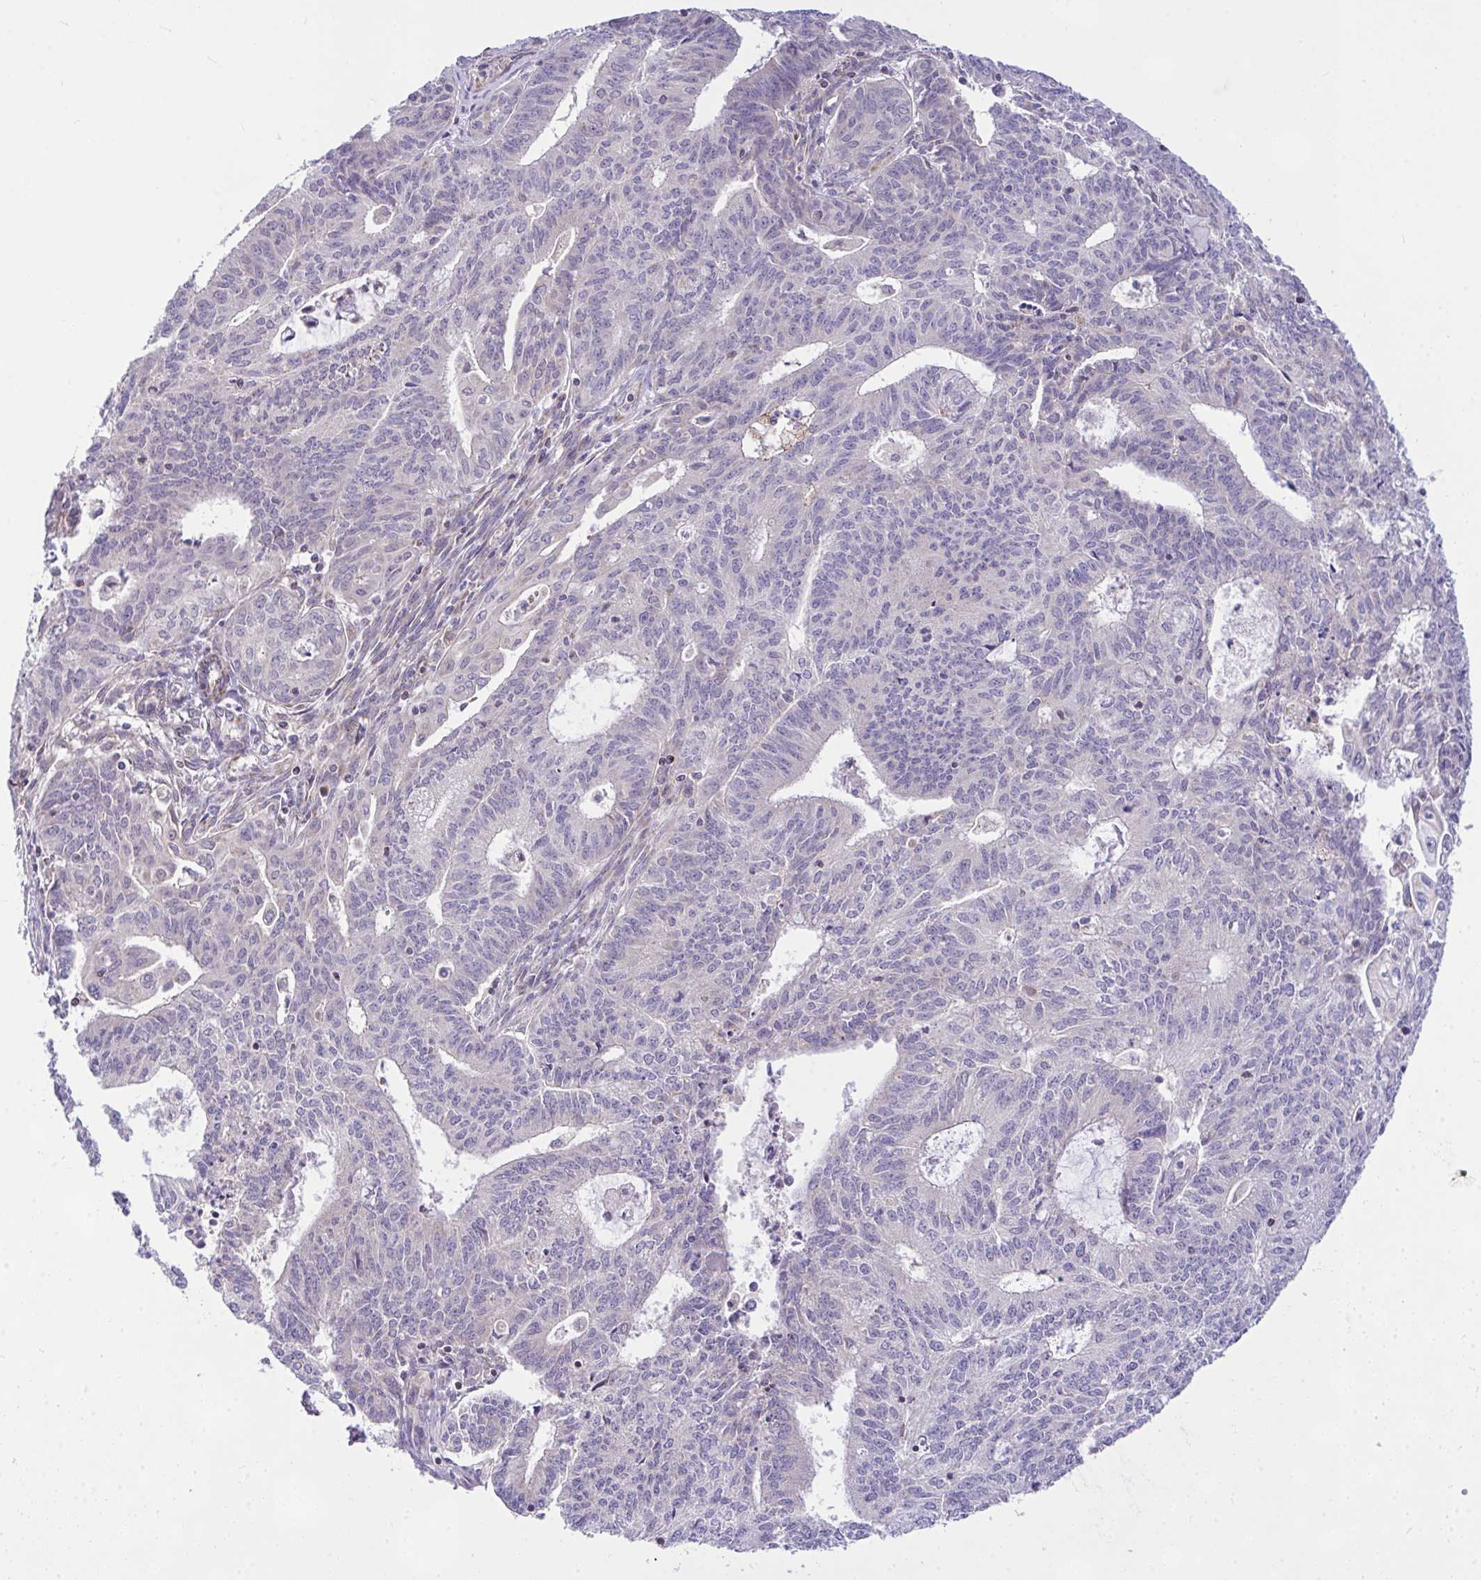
{"staining": {"intensity": "negative", "quantity": "none", "location": "none"}, "tissue": "endometrial cancer", "cell_type": "Tumor cells", "image_type": "cancer", "snomed": [{"axis": "morphology", "description": "Adenocarcinoma, NOS"}, {"axis": "topography", "description": "Endometrium"}], "caption": "The immunohistochemistry photomicrograph has no significant staining in tumor cells of endometrial cancer (adenocarcinoma) tissue.", "gene": "CEP63", "patient": {"sex": "female", "age": 61}}